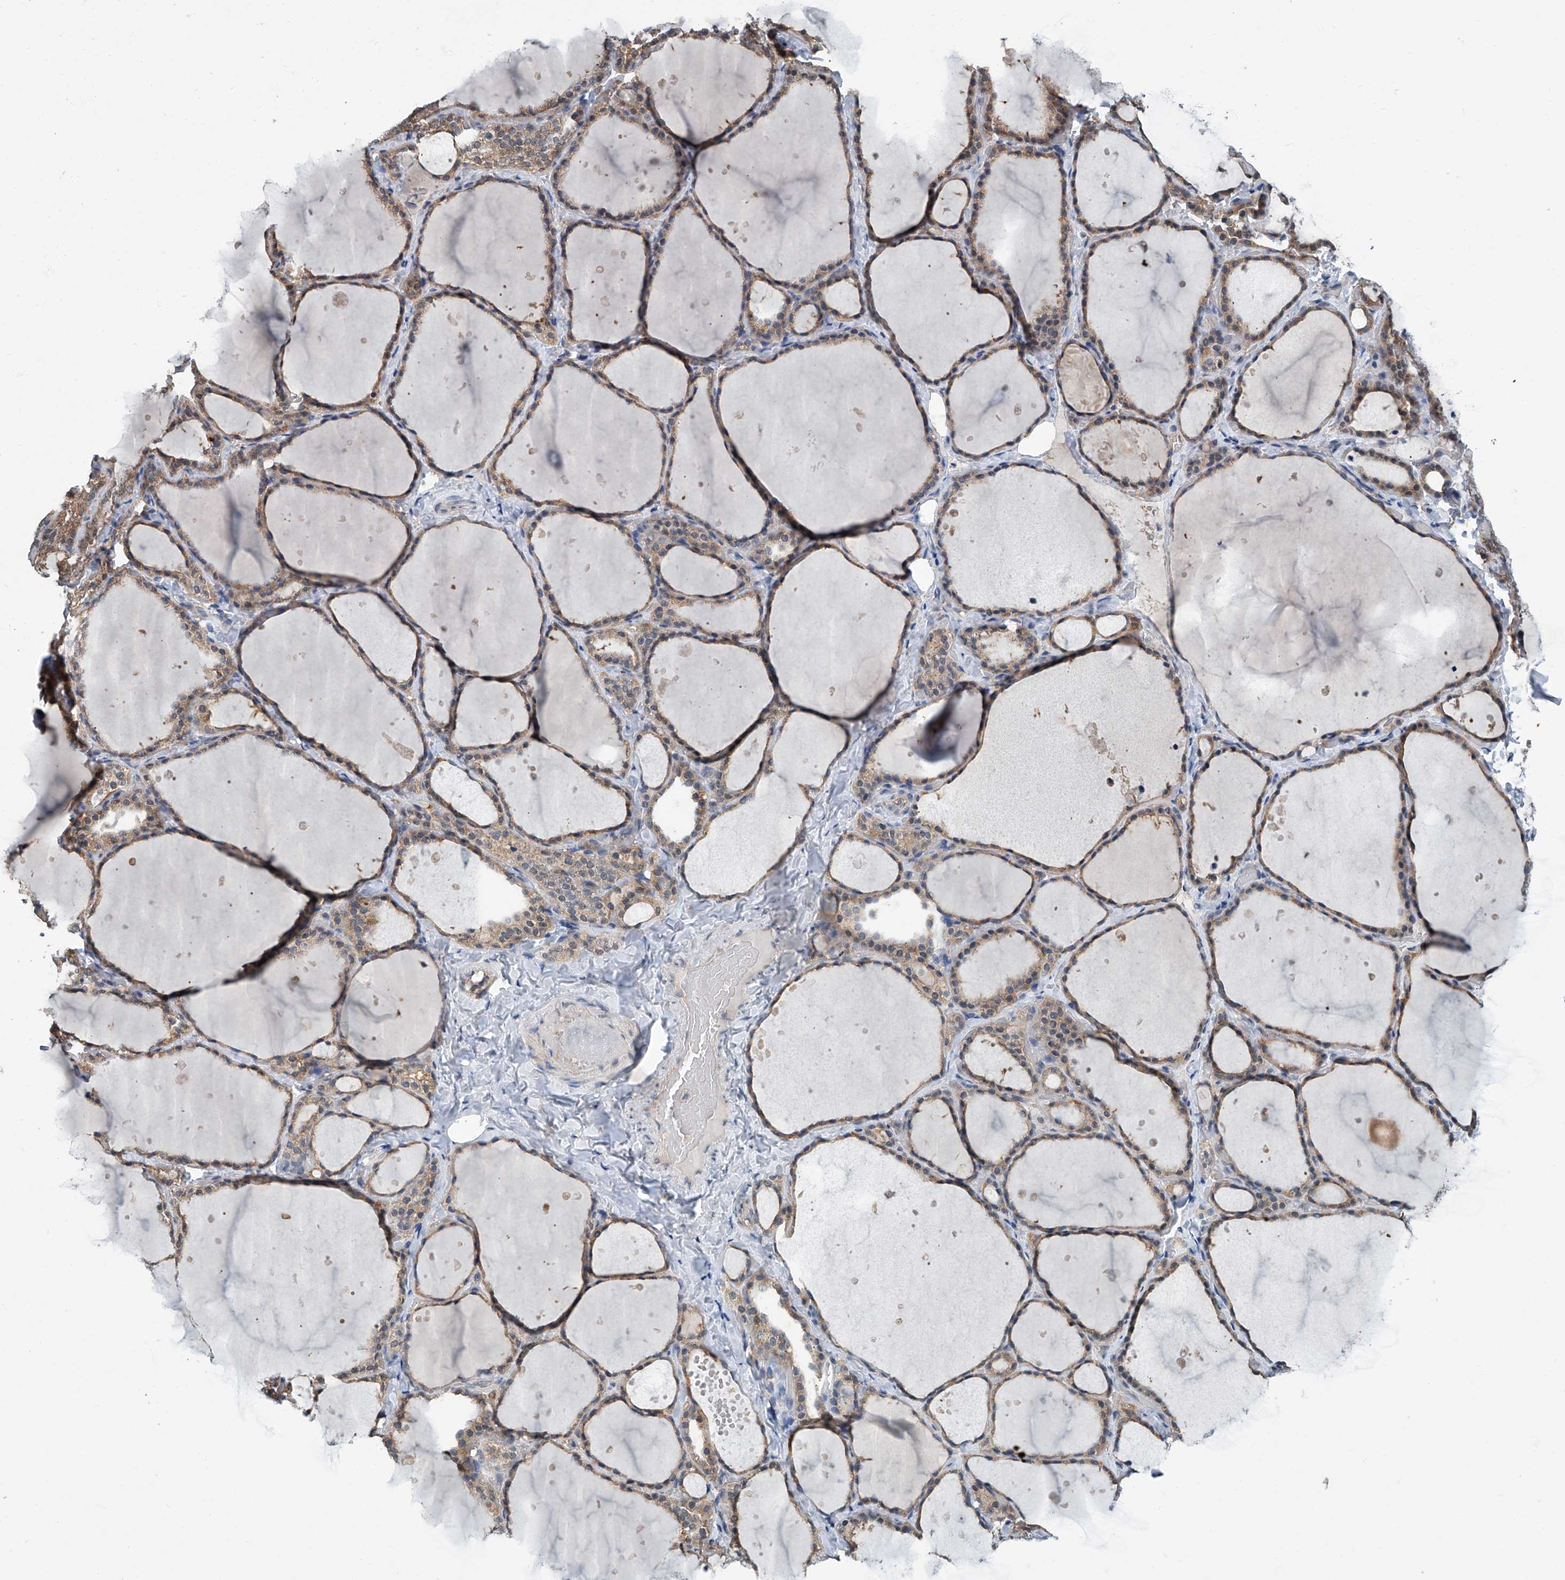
{"staining": {"intensity": "weak", "quantity": ">75%", "location": "cytoplasmic/membranous"}, "tissue": "thyroid gland", "cell_type": "Glandular cells", "image_type": "normal", "snomed": [{"axis": "morphology", "description": "Normal tissue, NOS"}, {"axis": "topography", "description": "Thyroid gland"}], "caption": "Approximately >75% of glandular cells in unremarkable human thyroid gland reveal weak cytoplasmic/membranous protein staining as visualized by brown immunohistochemical staining.", "gene": "CLK1", "patient": {"sex": "female", "age": 44}}